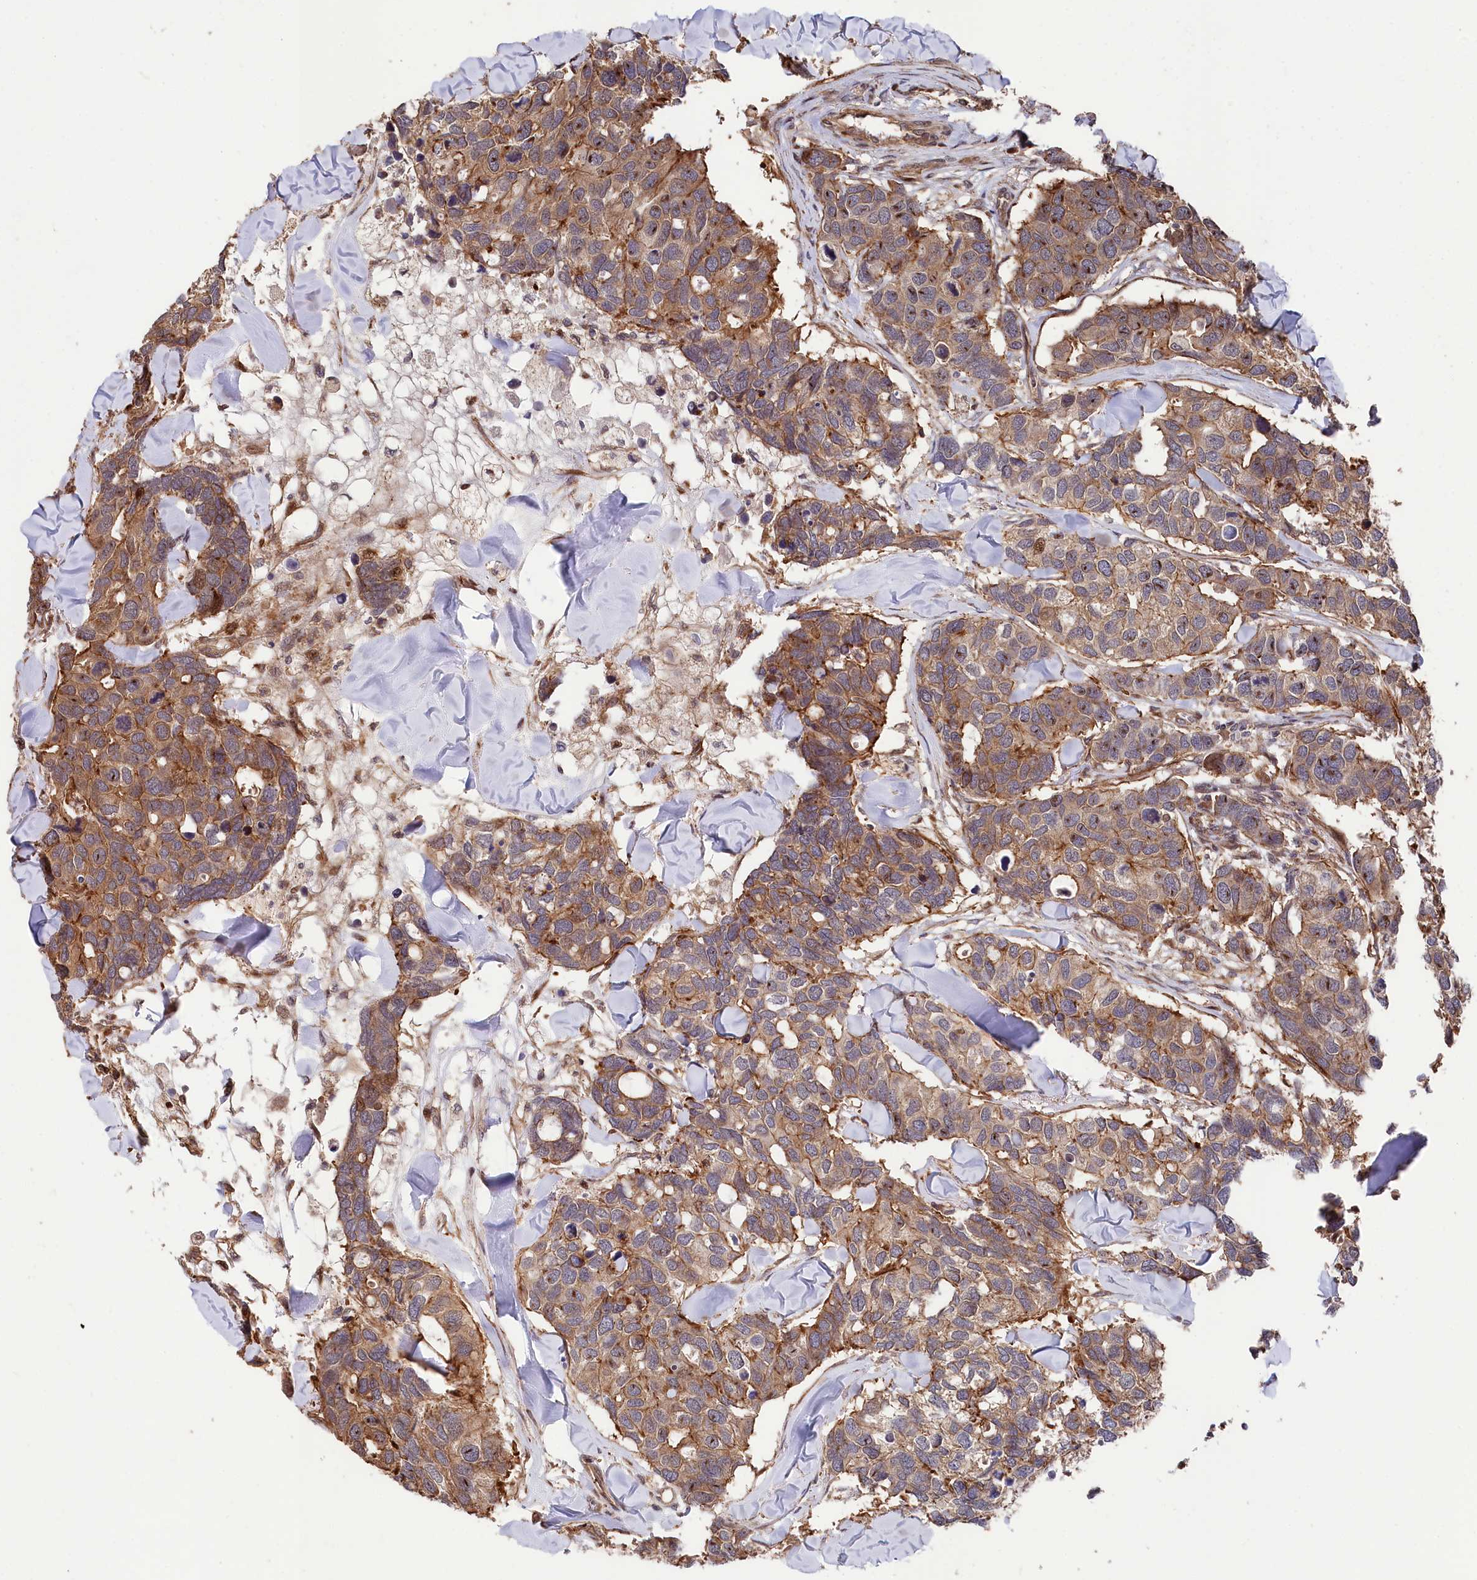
{"staining": {"intensity": "moderate", "quantity": "25%-75%", "location": "cytoplasmic/membranous"}, "tissue": "breast cancer", "cell_type": "Tumor cells", "image_type": "cancer", "snomed": [{"axis": "morphology", "description": "Duct carcinoma"}, {"axis": "topography", "description": "Breast"}], "caption": "Invasive ductal carcinoma (breast) stained with IHC exhibits moderate cytoplasmic/membranous positivity in approximately 25%-75% of tumor cells.", "gene": "TNKS1BP1", "patient": {"sex": "female", "age": 83}}